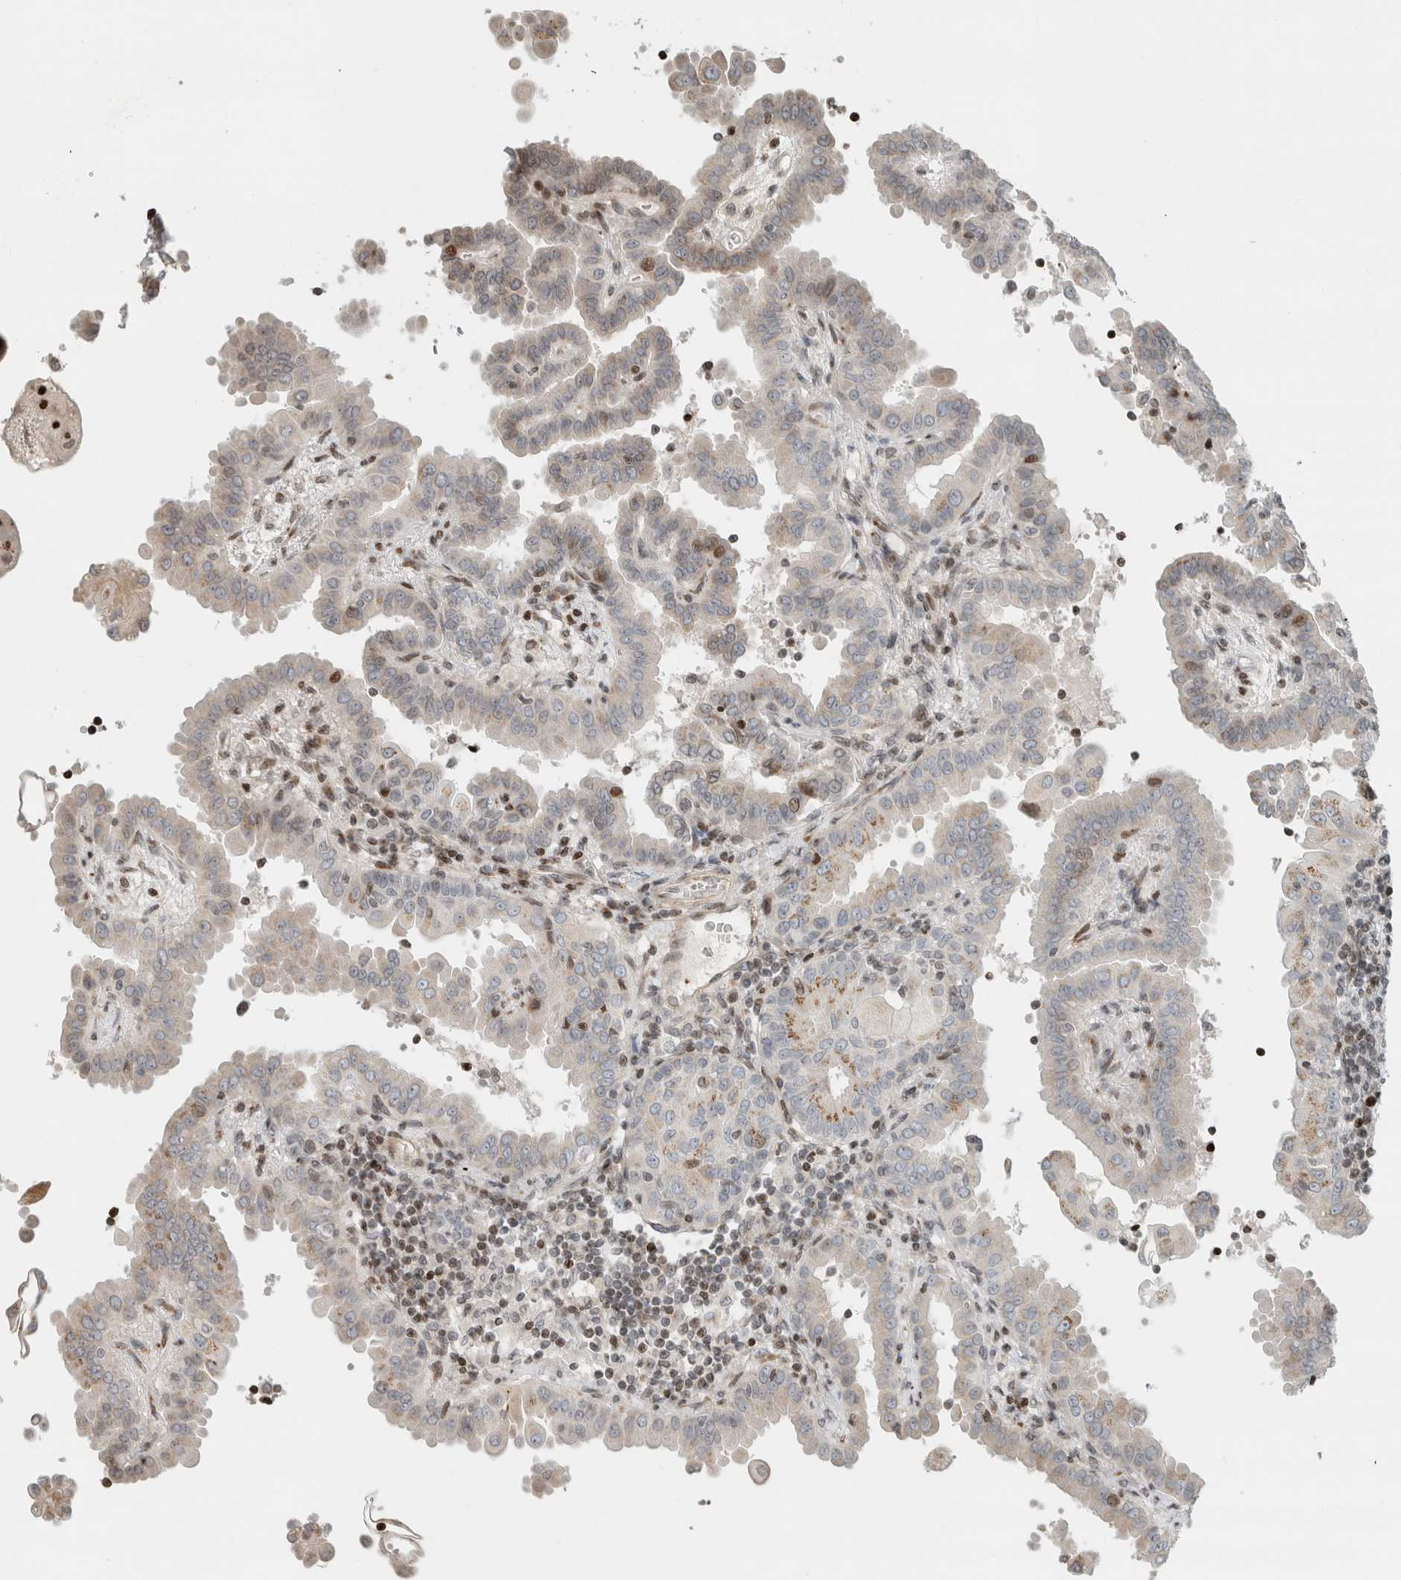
{"staining": {"intensity": "negative", "quantity": "none", "location": "none"}, "tissue": "thyroid cancer", "cell_type": "Tumor cells", "image_type": "cancer", "snomed": [{"axis": "morphology", "description": "Papillary adenocarcinoma, NOS"}, {"axis": "topography", "description": "Thyroid gland"}], "caption": "High power microscopy micrograph of an immunohistochemistry micrograph of thyroid cancer, revealing no significant staining in tumor cells.", "gene": "GINS4", "patient": {"sex": "male", "age": 33}}